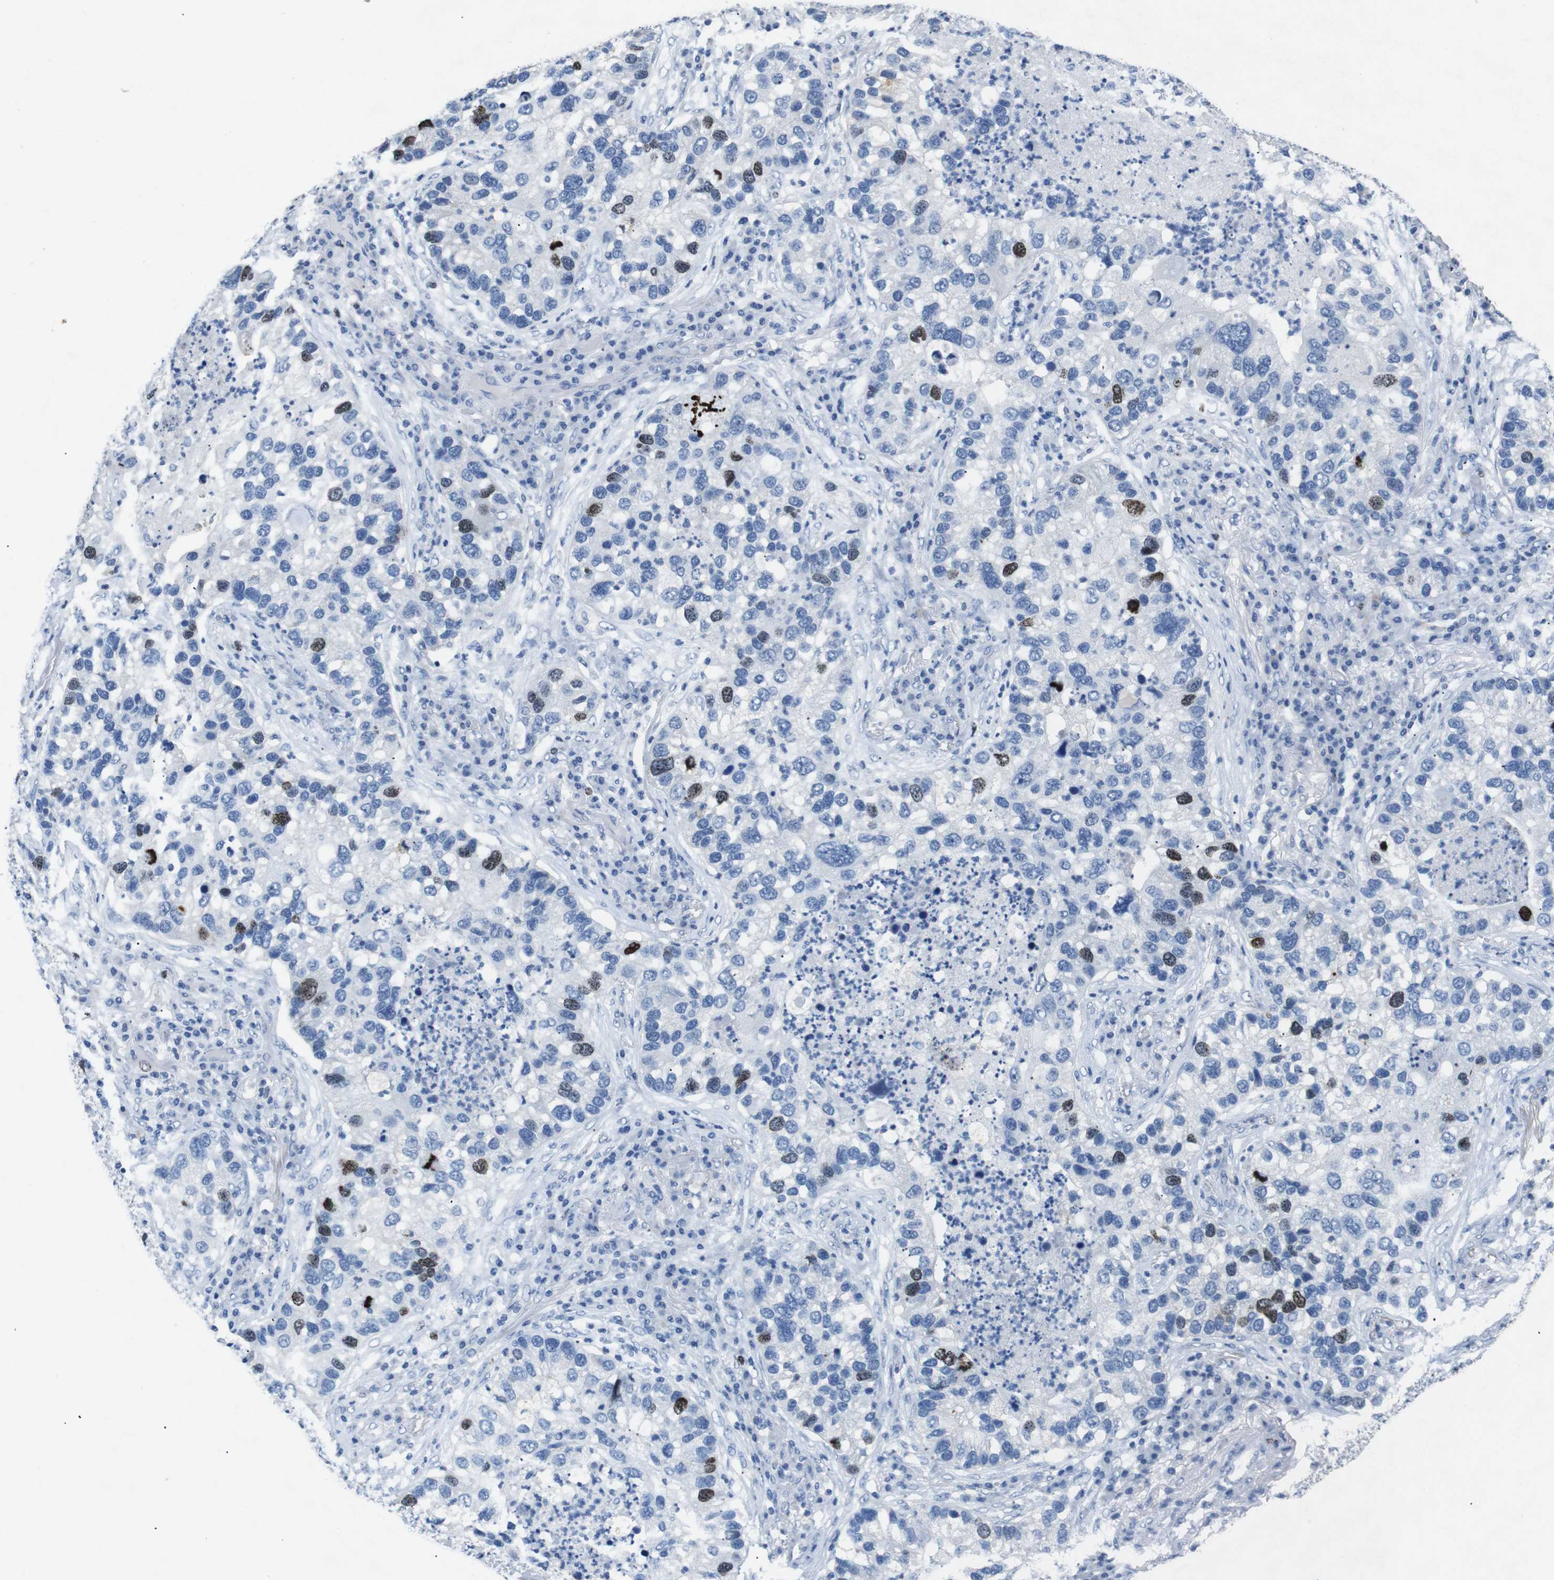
{"staining": {"intensity": "strong", "quantity": "<25%", "location": "nuclear"}, "tissue": "lung cancer", "cell_type": "Tumor cells", "image_type": "cancer", "snomed": [{"axis": "morphology", "description": "Normal tissue, NOS"}, {"axis": "morphology", "description": "Adenocarcinoma, NOS"}, {"axis": "topography", "description": "Bronchus"}, {"axis": "topography", "description": "Lung"}], "caption": "Strong nuclear expression is appreciated in about <25% of tumor cells in lung cancer (adenocarcinoma).", "gene": "INCENP", "patient": {"sex": "male", "age": 54}}